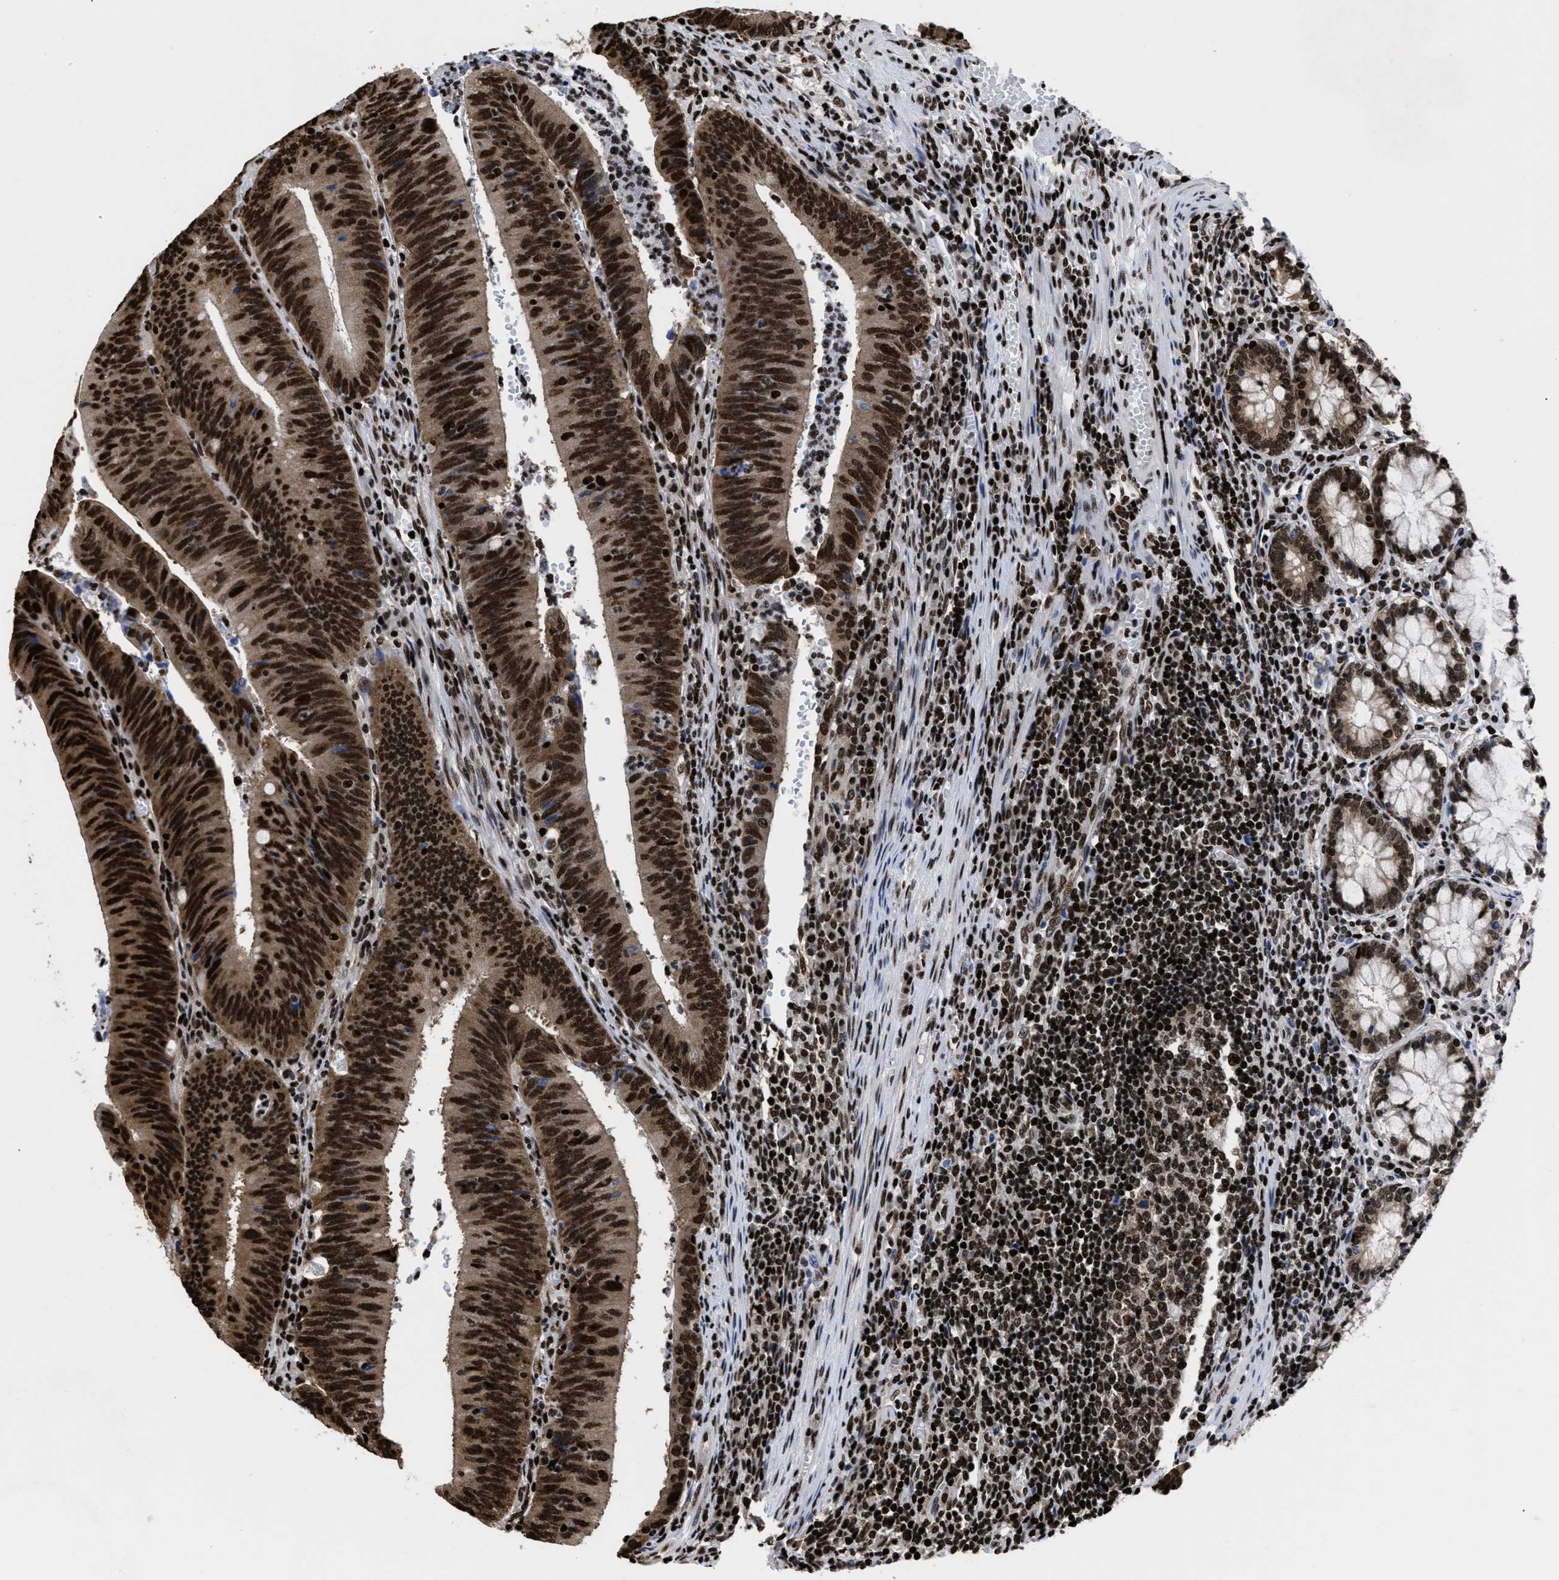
{"staining": {"intensity": "strong", "quantity": ">75%", "location": "nuclear"}, "tissue": "colorectal cancer", "cell_type": "Tumor cells", "image_type": "cancer", "snomed": [{"axis": "morphology", "description": "Normal tissue, NOS"}, {"axis": "morphology", "description": "Adenocarcinoma, NOS"}, {"axis": "topography", "description": "Rectum"}], "caption": "Colorectal cancer (adenocarcinoma) stained for a protein displays strong nuclear positivity in tumor cells.", "gene": "CALHM3", "patient": {"sex": "female", "age": 66}}